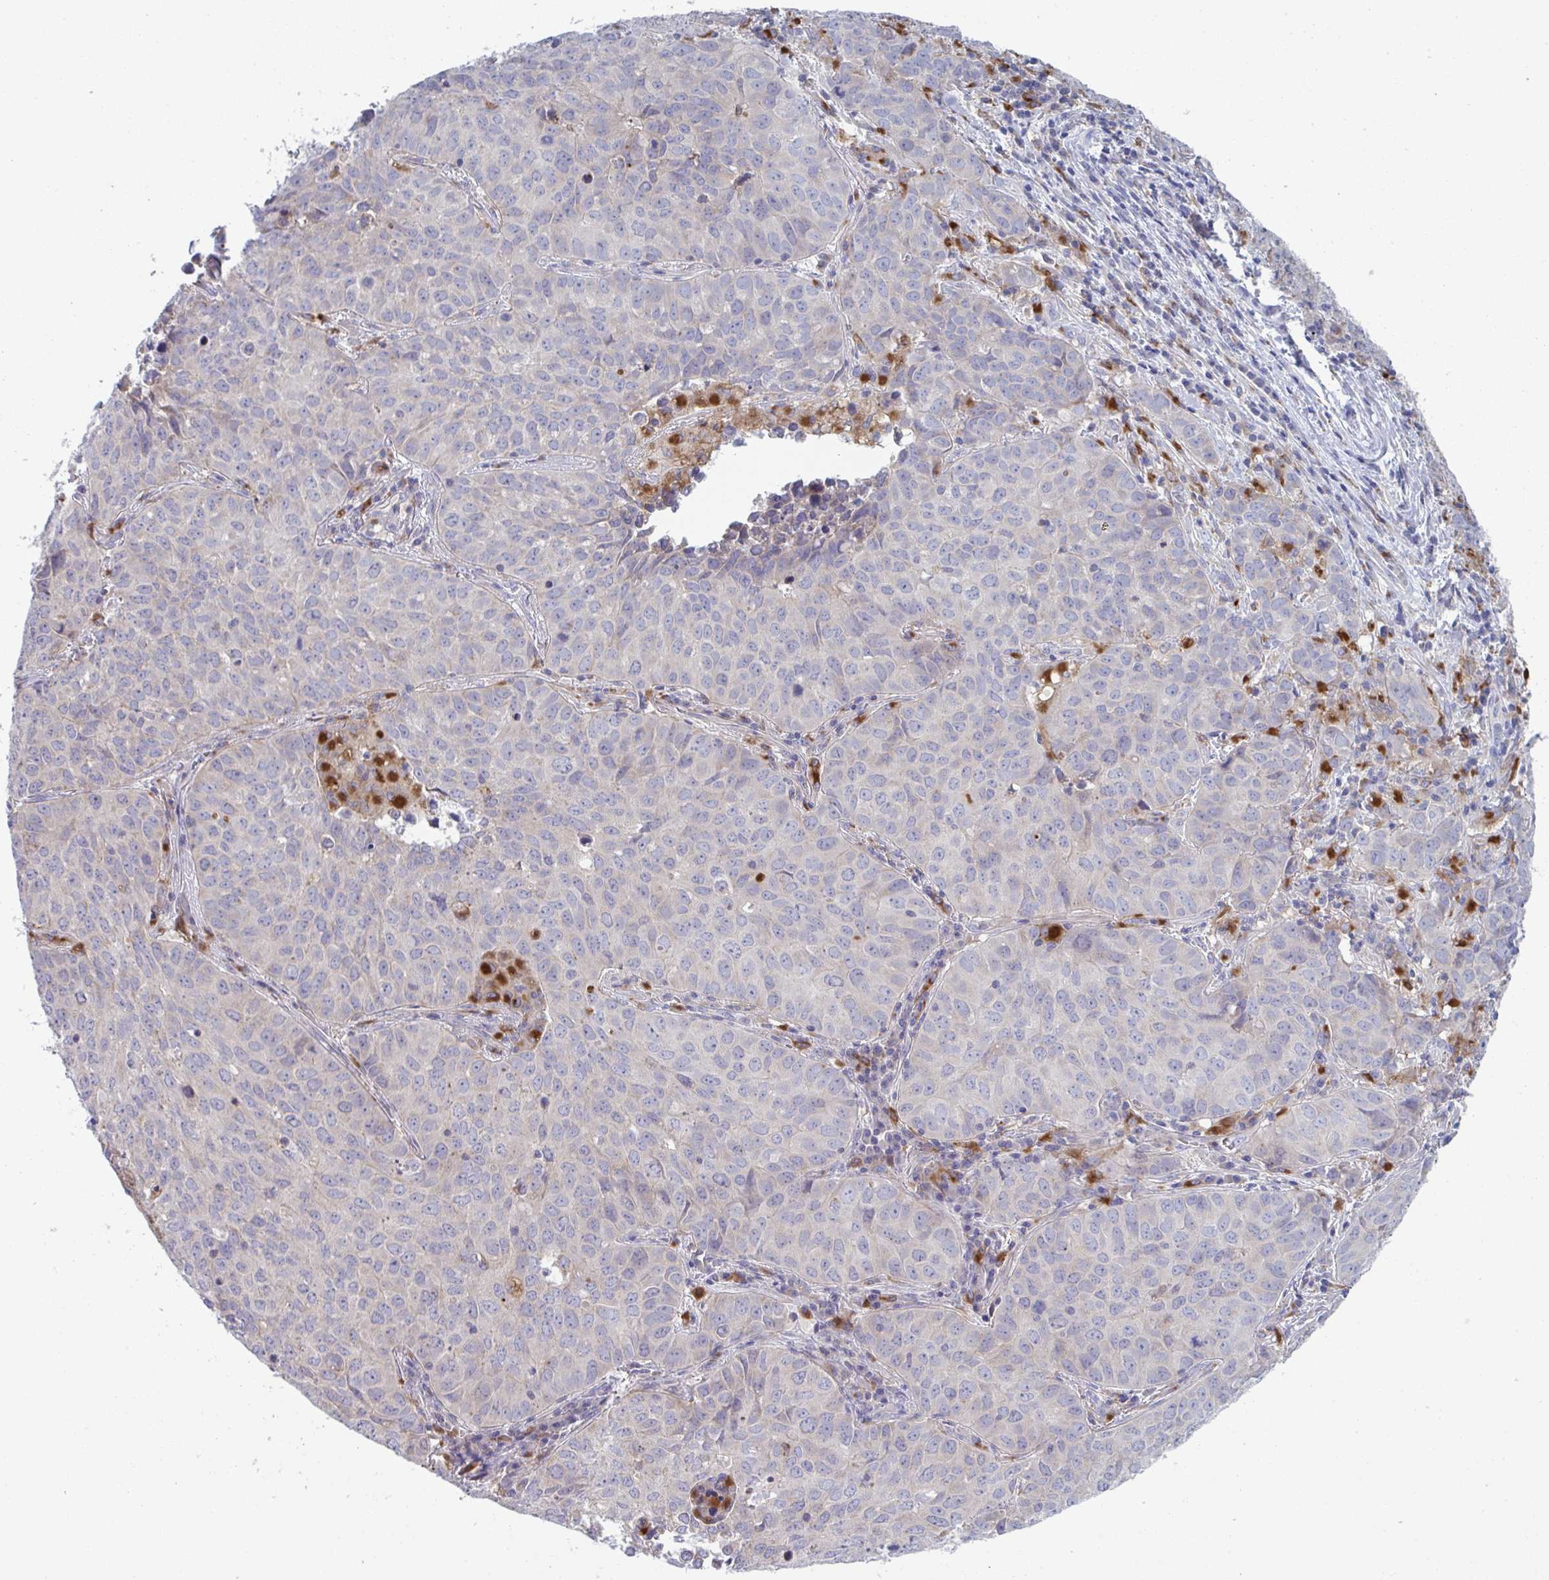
{"staining": {"intensity": "negative", "quantity": "none", "location": "none"}, "tissue": "lung cancer", "cell_type": "Tumor cells", "image_type": "cancer", "snomed": [{"axis": "morphology", "description": "Adenocarcinoma, NOS"}, {"axis": "topography", "description": "Lung"}], "caption": "Lung cancer was stained to show a protein in brown. There is no significant positivity in tumor cells. The staining is performed using DAB (3,3'-diaminobenzidine) brown chromogen with nuclei counter-stained in using hematoxylin.", "gene": "NIPSNAP1", "patient": {"sex": "female", "age": 50}}